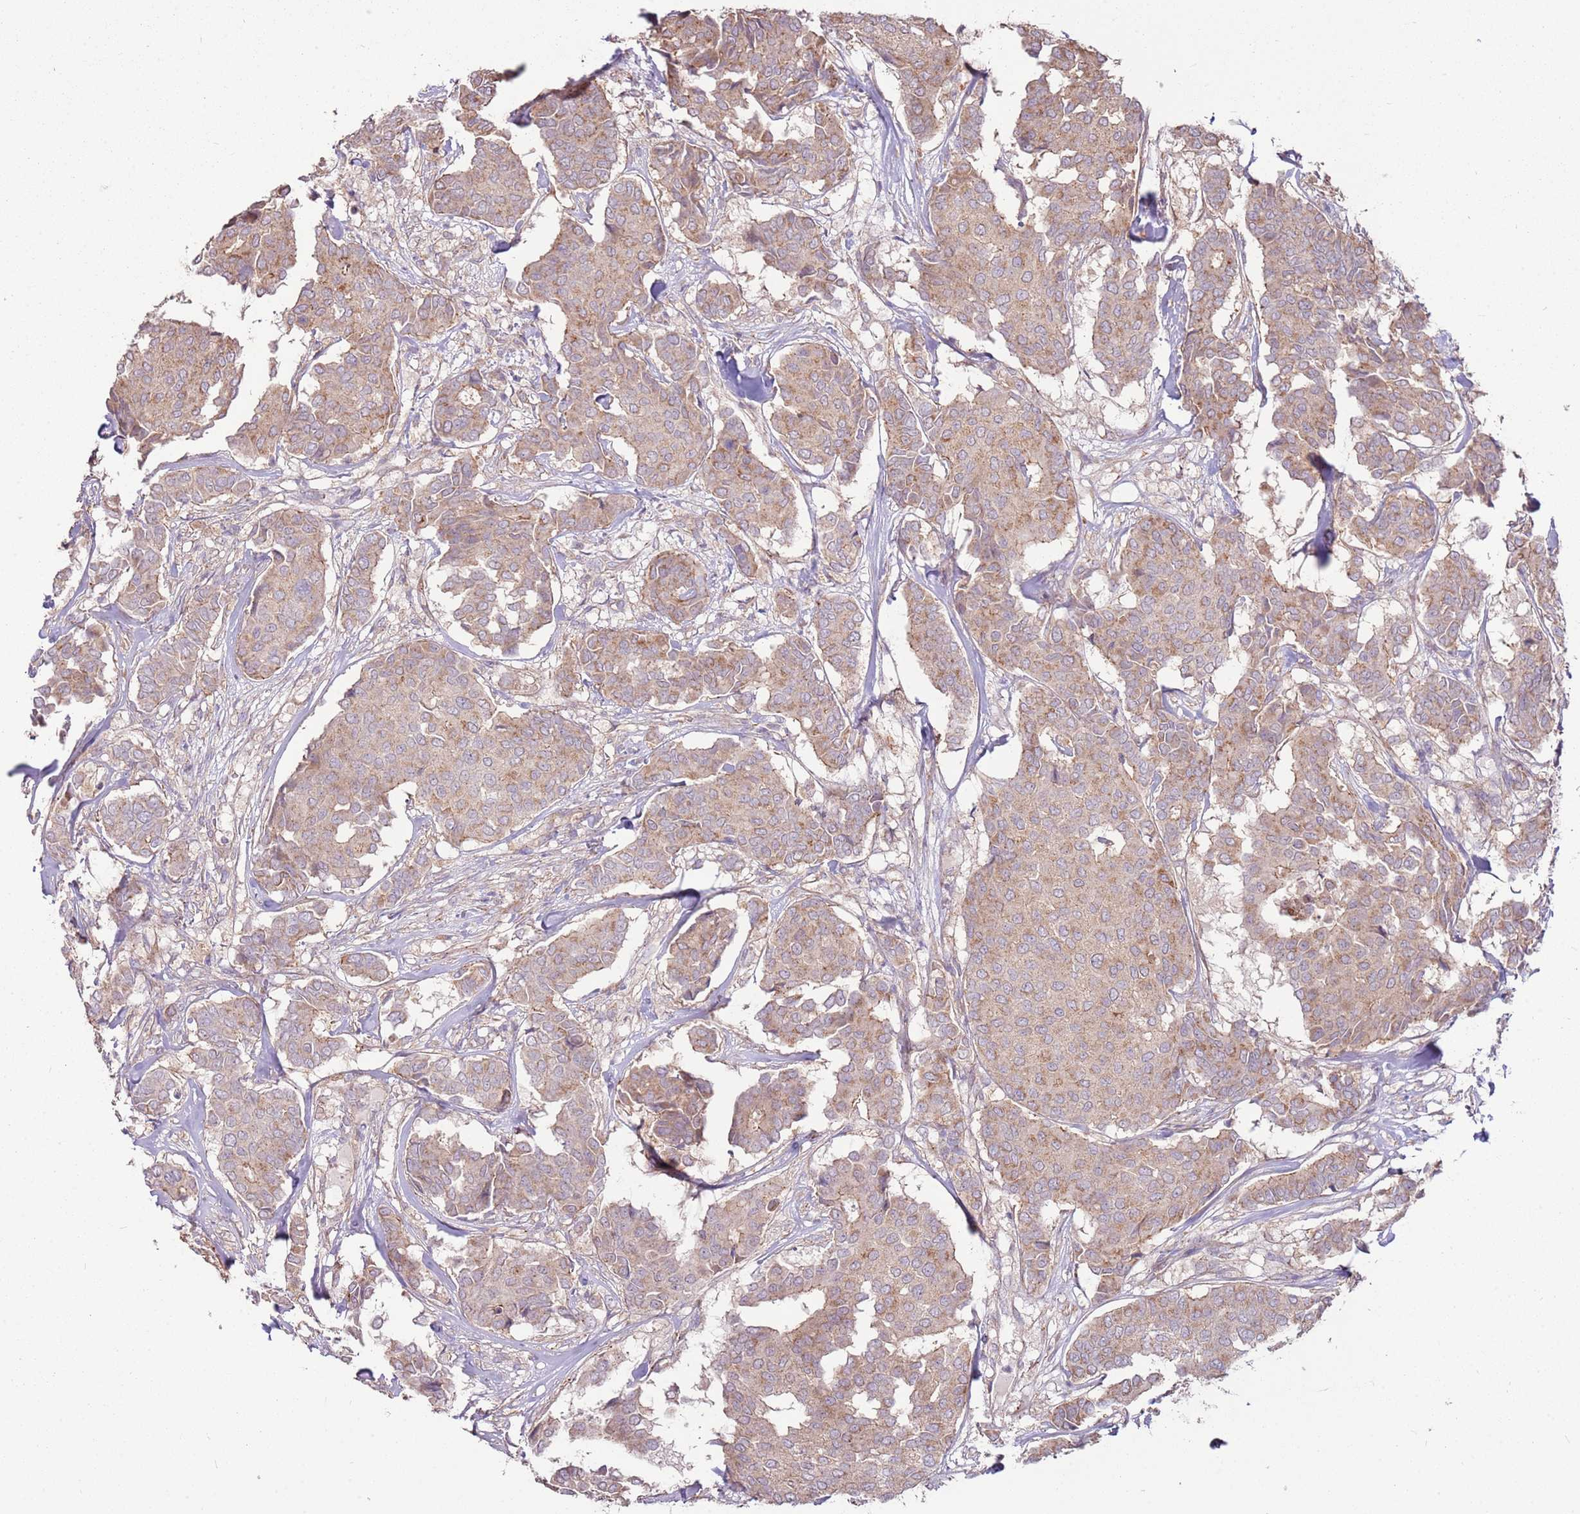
{"staining": {"intensity": "weak", "quantity": ">75%", "location": "cytoplasmic/membranous"}, "tissue": "breast cancer", "cell_type": "Tumor cells", "image_type": "cancer", "snomed": [{"axis": "morphology", "description": "Duct carcinoma"}, {"axis": "topography", "description": "Breast"}], "caption": "High-magnification brightfield microscopy of infiltrating ductal carcinoma (breast) stained with DAB (brown) and counterstained with hematoxylin (blue). tumor cells exhibit weak cytoplasmic/membranous positivity is identified in about>75% of cells.", "gene": "SPATA31D1", "patient": {"sex": "female", "age": 75}}